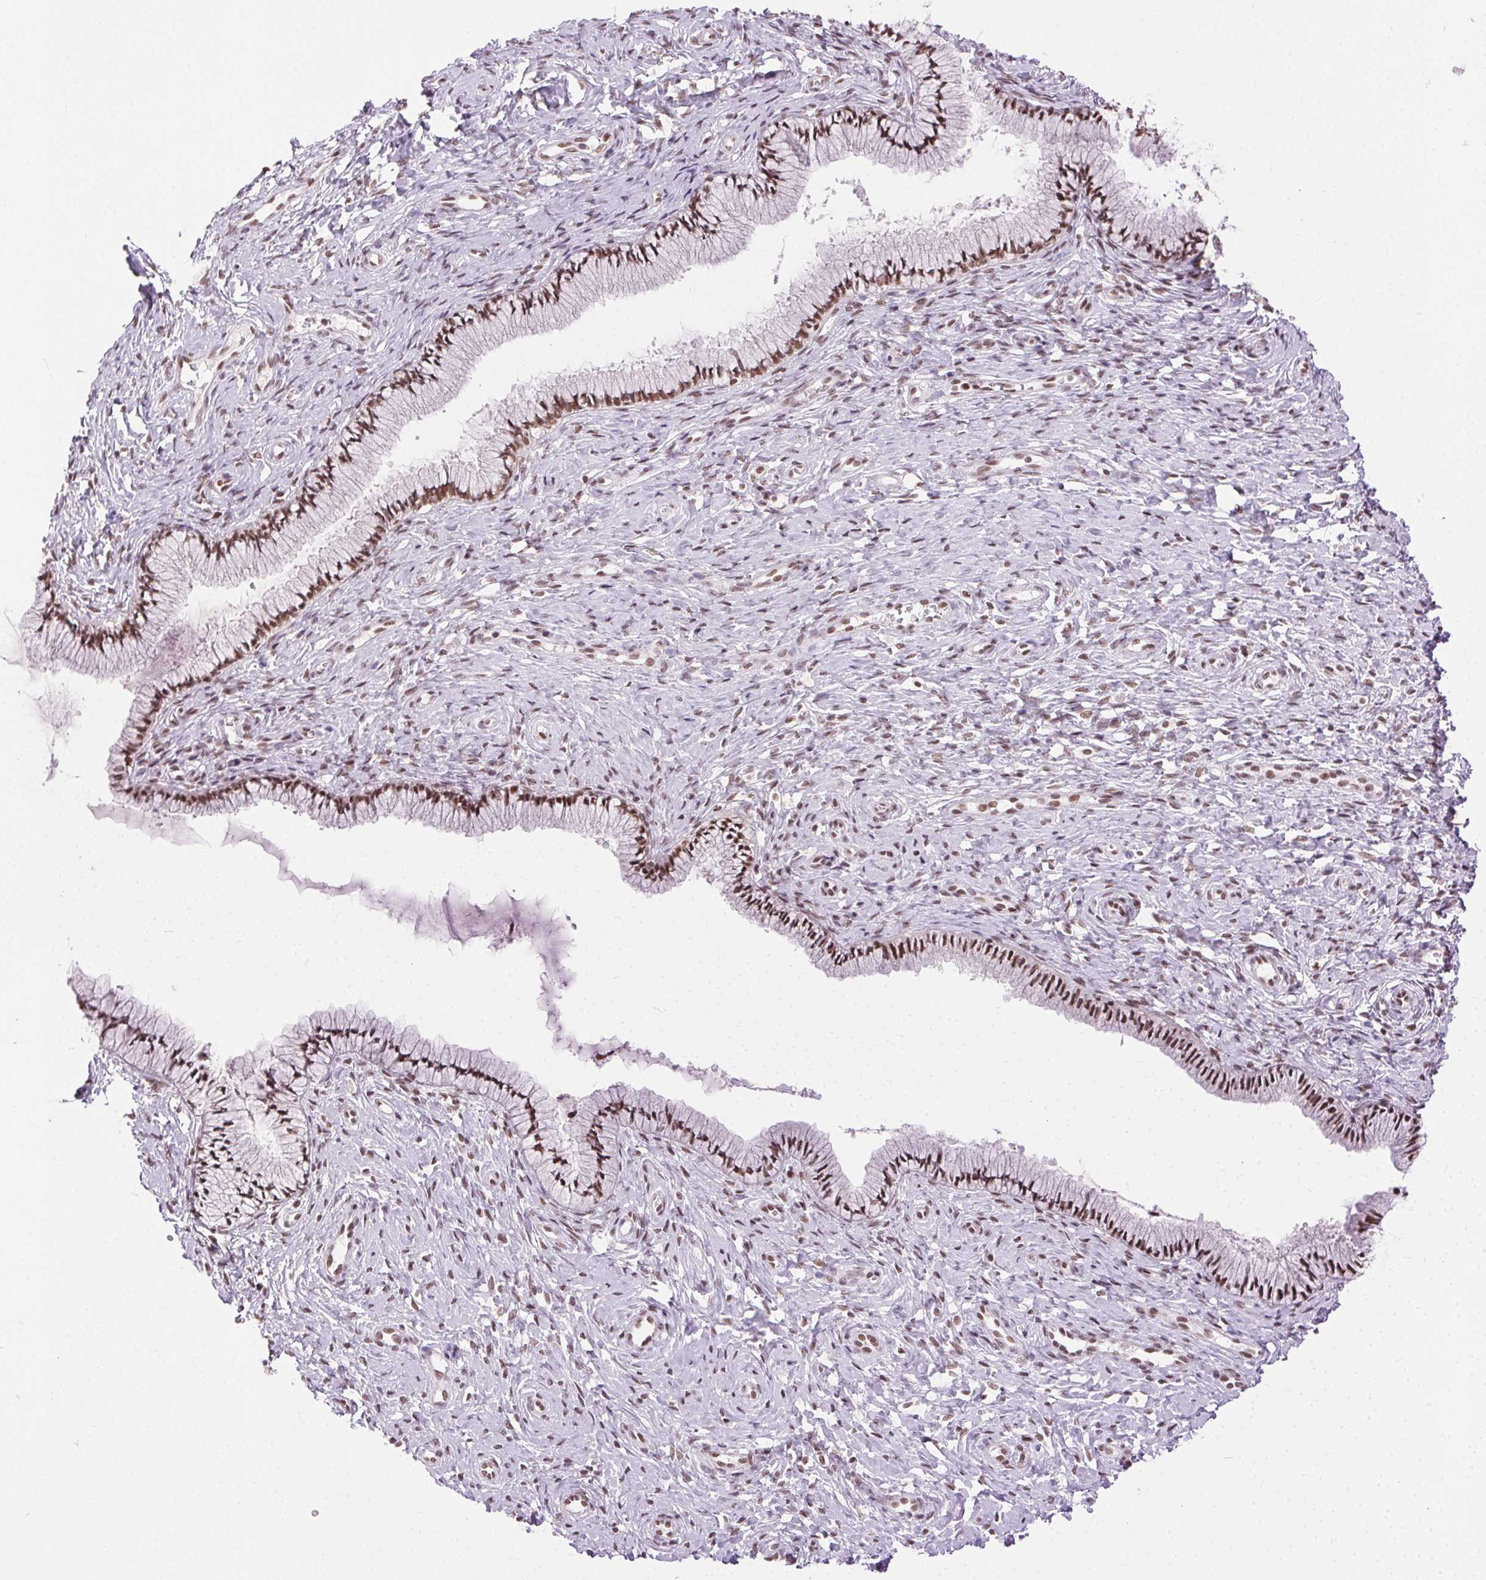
{"staining": {"intensity": "moderate", "quantity": ">75%", "location": "nuclear"}, "tissue": "cervix", "cell_type": "Glandular cells", "image_type": "normal", "snomed": [{"axis": "morphology", "description": "Normal tissue, NOS"}, {"axis": "topography", "description": "Cervix"}], "caption": "Protein expression analysis of normal cervix displays moderate nuclear expression in approximately >75% of glandular cells.", "gene": "TRA2B", "patient": {"sex": "female", "age": 37}}